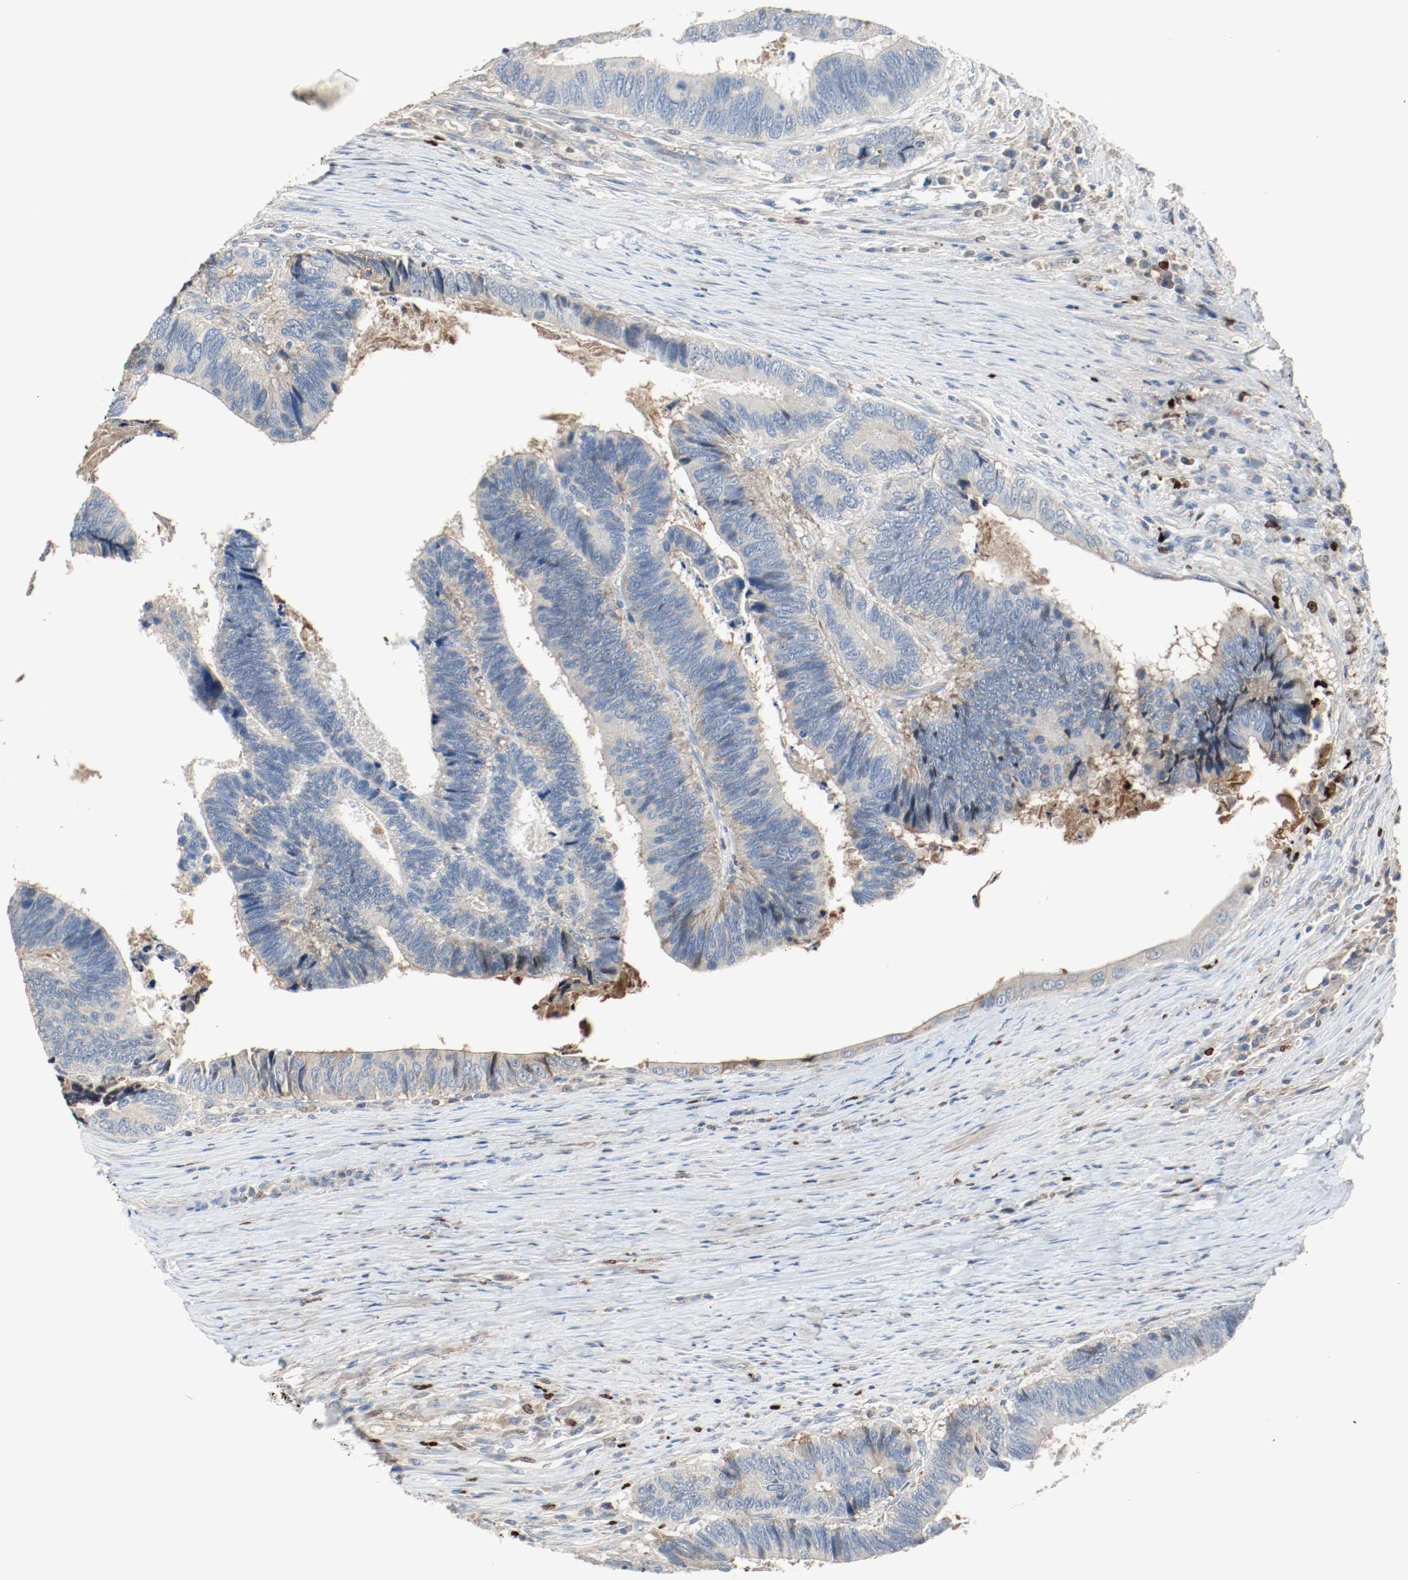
{"staining": {"intensity": "weak", "quantity": "<25%", "location": "cytoplasmic/membranous"}, "tissue": "colorectal cancer", "cell_type": "Tumor cells", "image_type": "cancer", "snomed": [{"axis": "morphology", "description": "Adenocarcinoma, NOS"}, {"axis": "topography", "description": "Colon"}], "caption": "The image shows no staining of tumor cells in colorectal adenocarcinoma. (DAB (3,3'-diaminobenzidine) immunohistochemistry (IHC) visualized using brightfield microscopy, high magnification).", "gene": "BLK", "patient": {"sex": "male", "age": 72}}